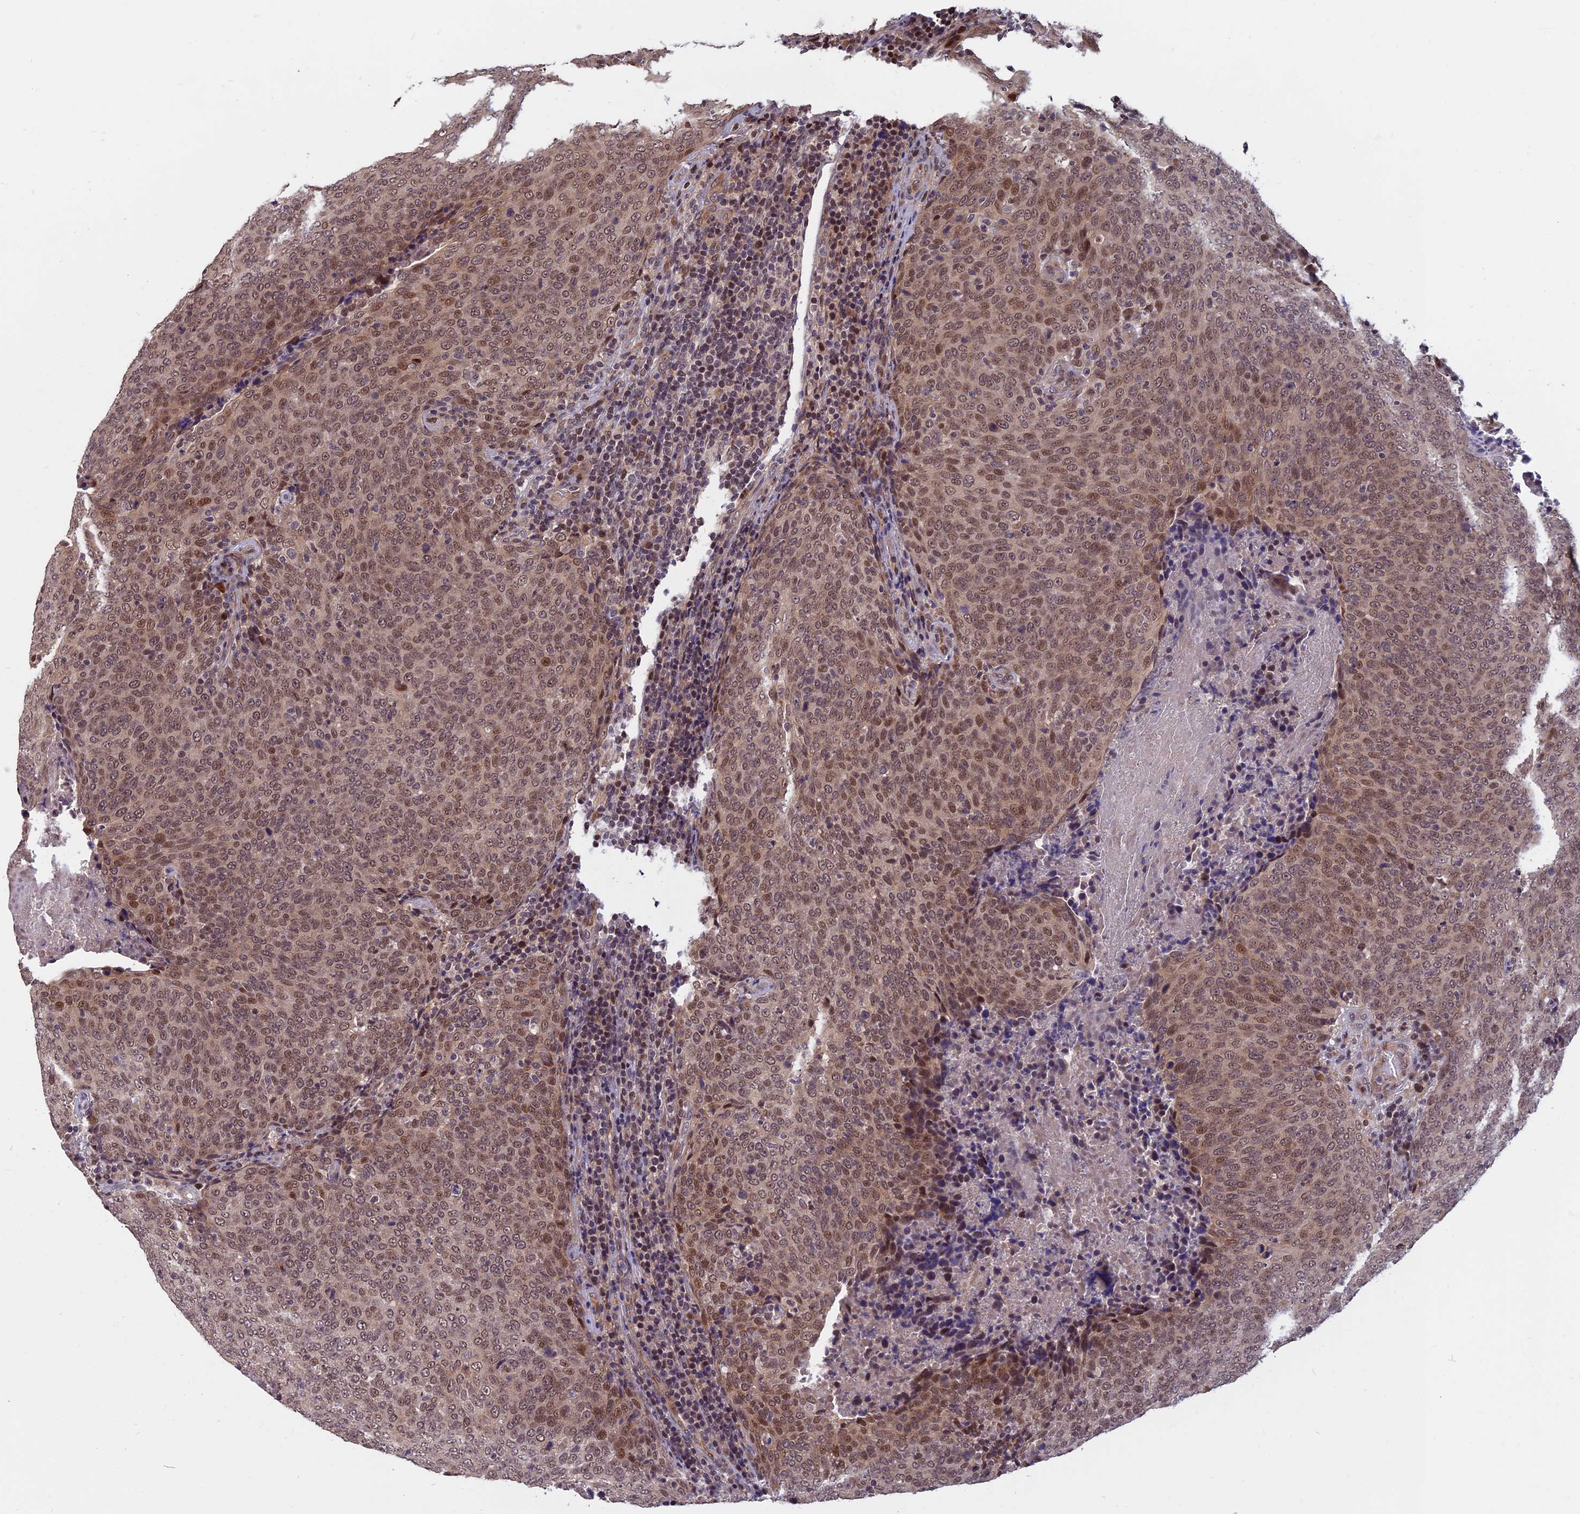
{"staining": {"intensity": "moderate", "quantity": ">75%", "location": "cytoplasmic/membranous,nuclear"}, "tissue": "head and neck cancer", "cell_type": "Tumor cells", "image_type": "cancer", "snomed": [{"axis": "morphology", "description": "Squamous cell carcinoma, NOS"}, {"axis": "morphology", "description": "Squamous cell carcinoma, metastatic, NOS"}, {"axis": "topography", "description": "Lymph node"}, {"axis": "topography", "description": "Head-Neck"}], "caption": "Protein expression analysis of head and neck cancer shows moderate cytoplasmic/membranous and nuclear positivity in about >75% of tumor cells.", "gene": "CCDC113", "patient": {"sex": "male", "age": 62}}